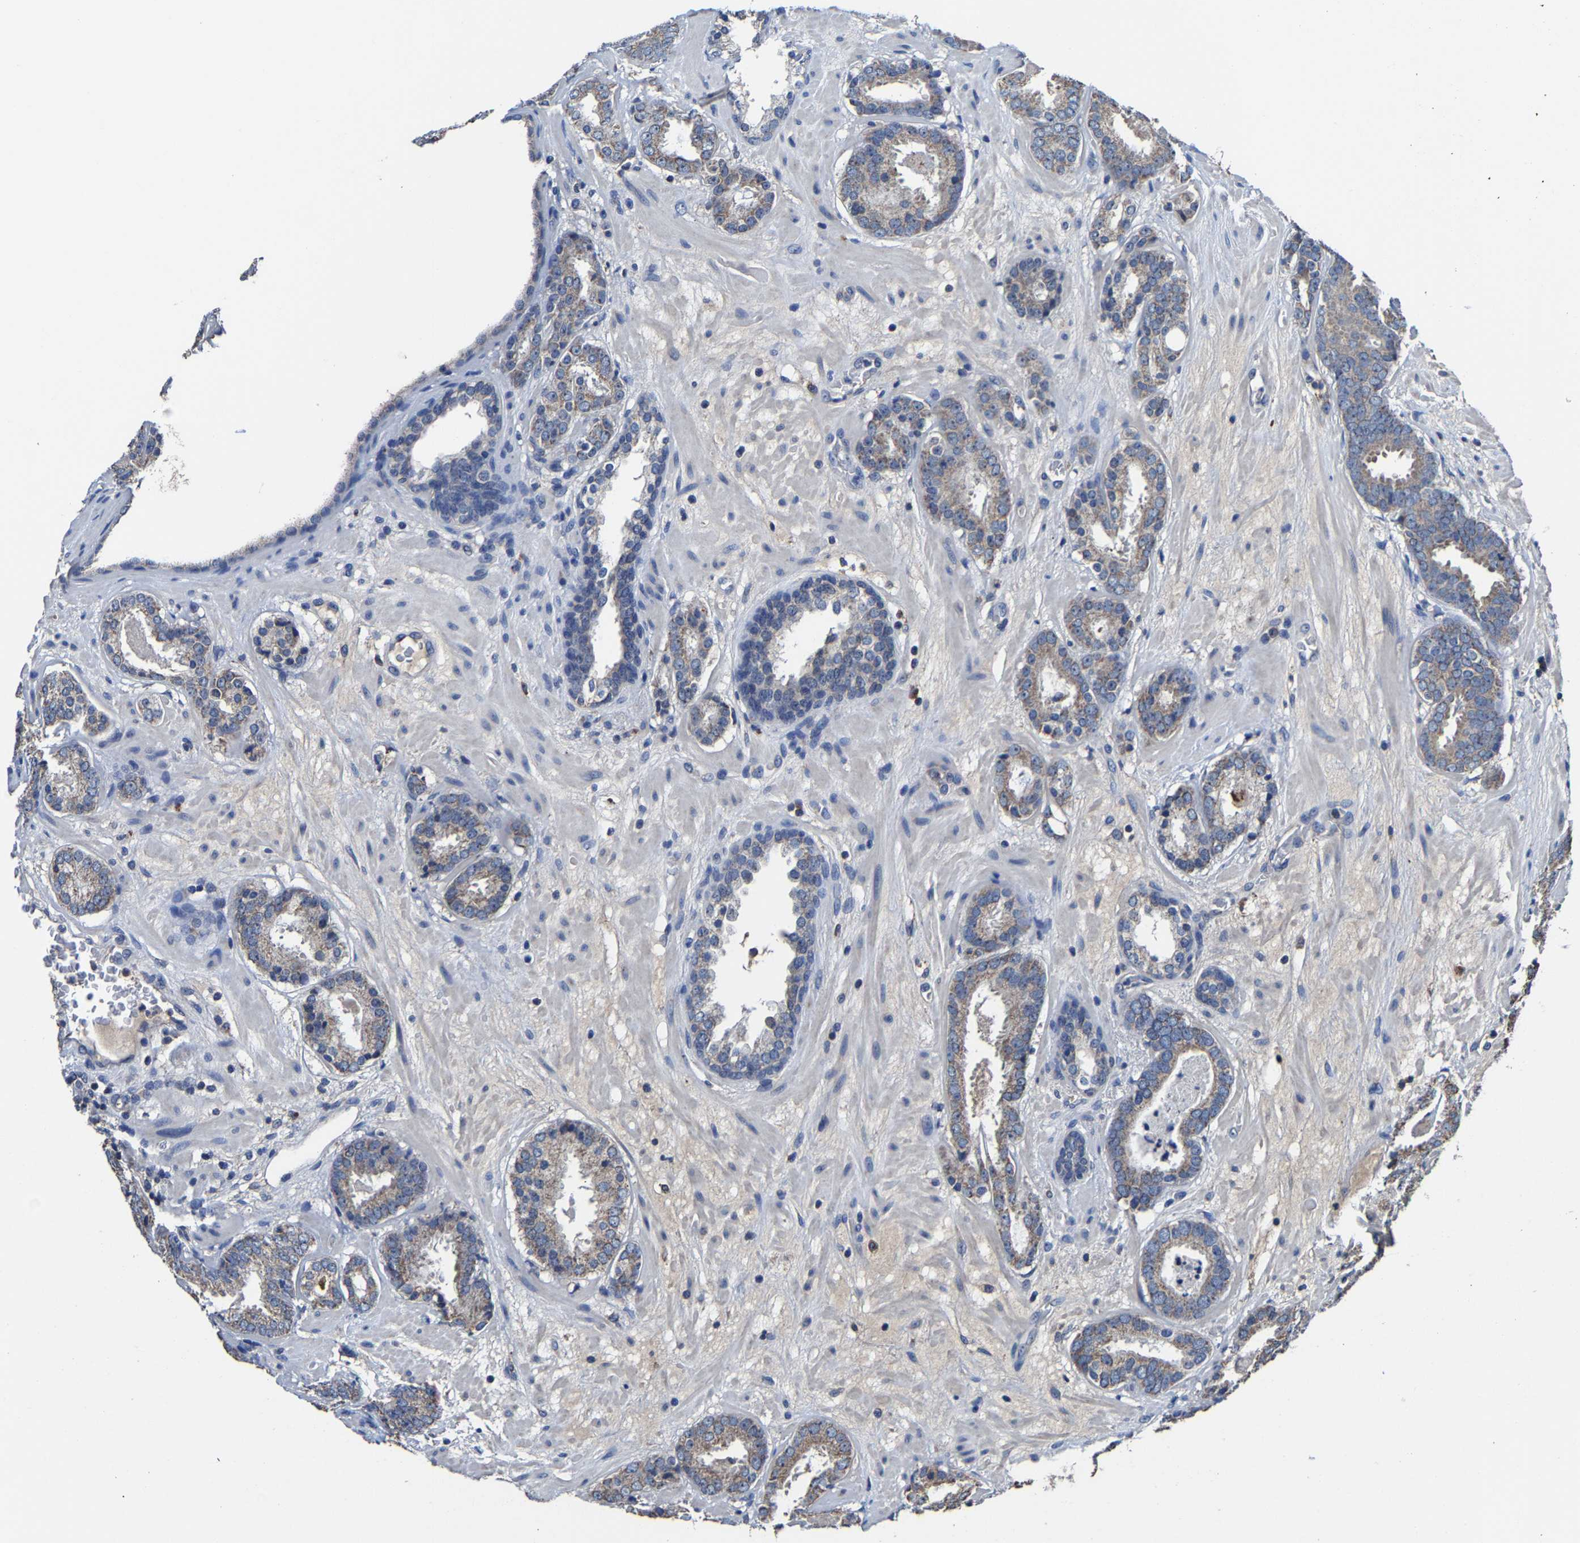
{"staining": {"intensity": "weak", "quantity": "25%-75%", "location": "cytoplasmic/membranous"}, "tissue": "prostate cancer", "cell_type": "Tumor cells", "image_type": "cancer", "snomed": [{"axis": "morphology", "description": "Adenocarcinoma, Low grade"}, {"axis": "topography", "description": "Prostate"}], "caption": "IHC of low-grade adenocarcinoma (prostate) exhibits low levels of weak cytoplasmic/membranous staining in about 25%-75% of tumor cells.", "gene": "ZCCHC7", "patient": {"sex": "male", "age": 69}}